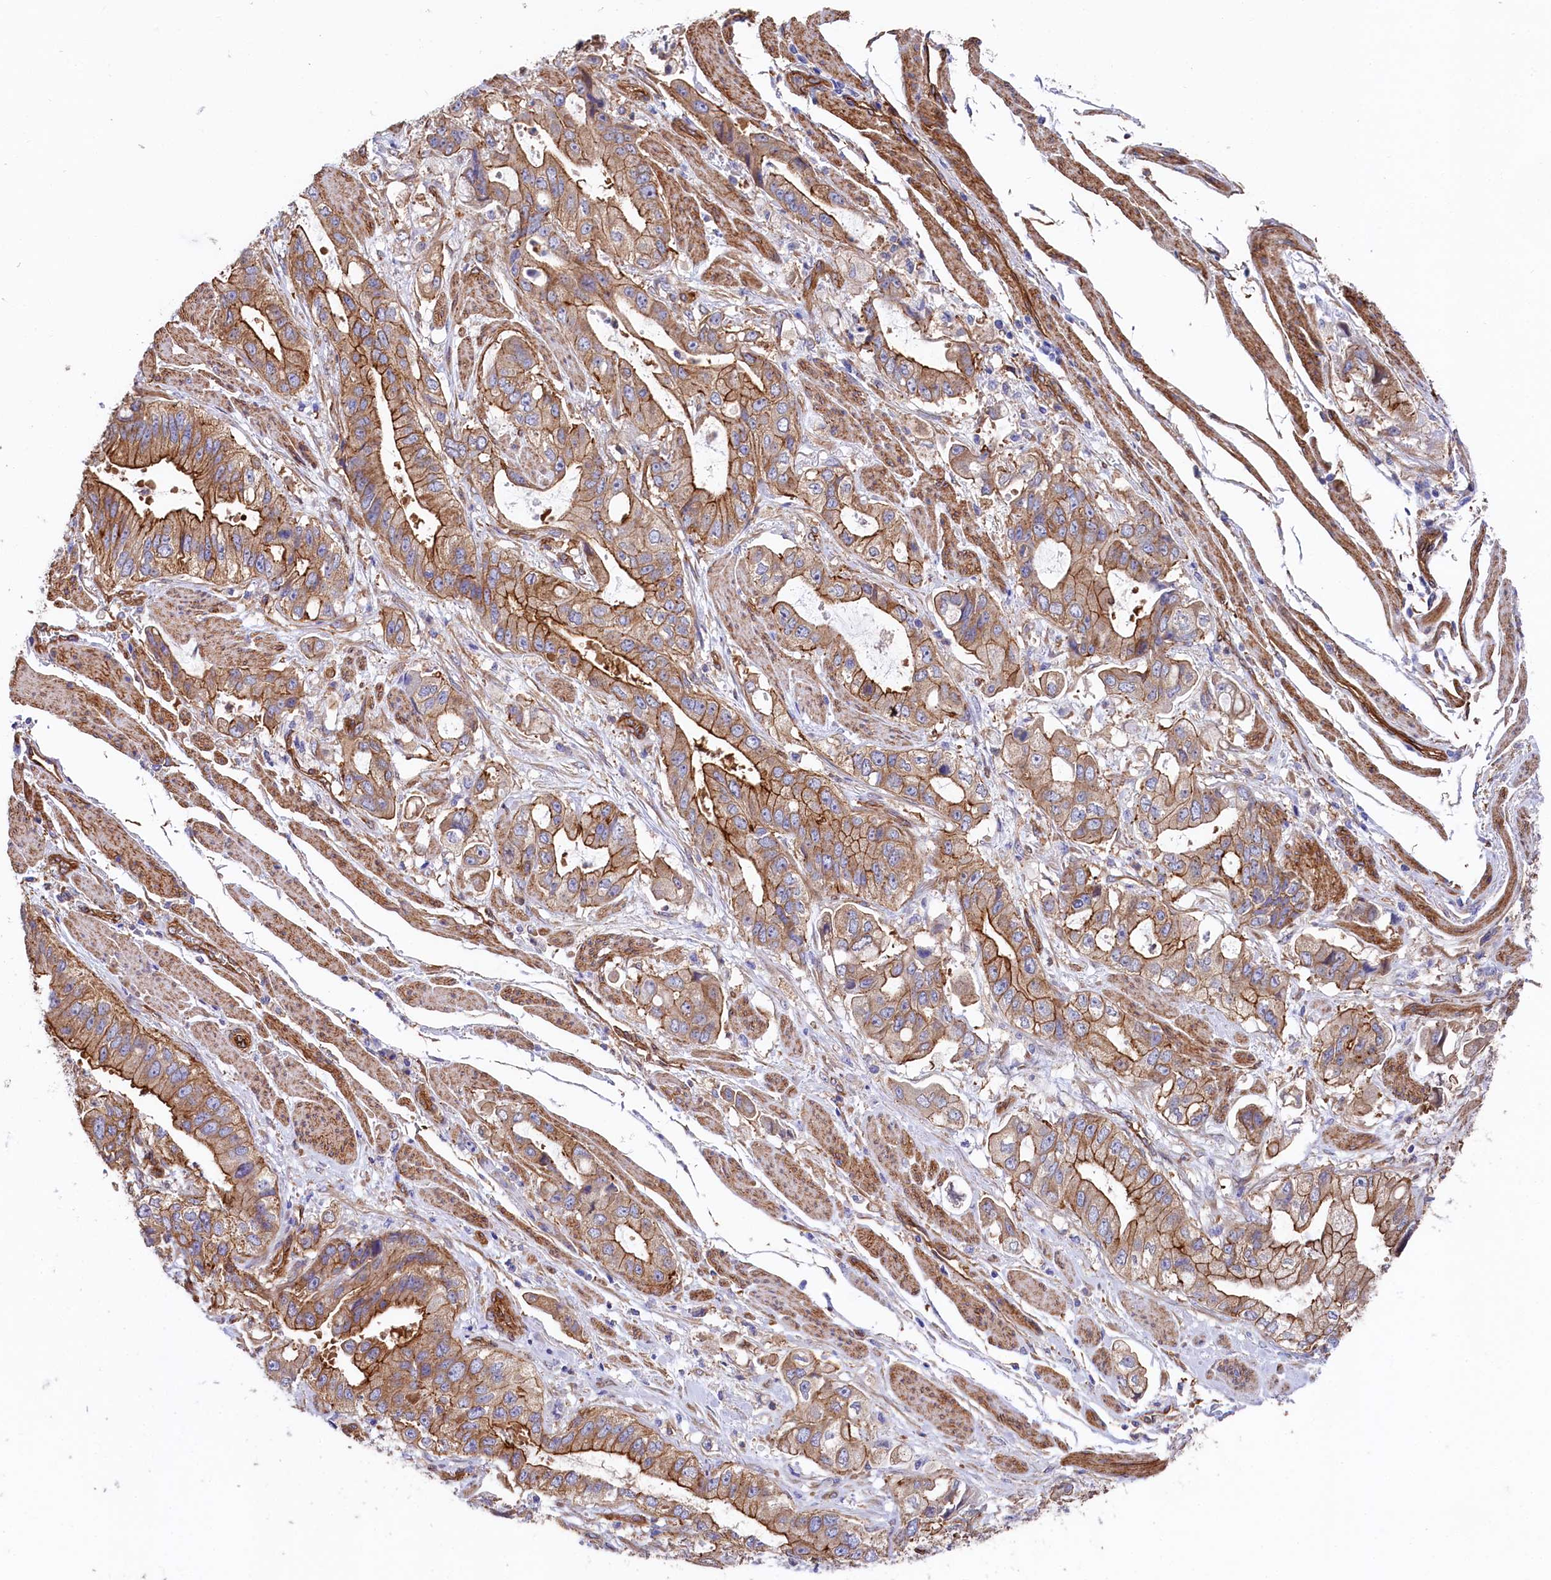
{"staining": {"intensity": "strong", "quantity": ">75%", "location": "cytoplasmic/membranous"}, "tissue": "stomach cancer", "cell_type": "Tumor cells", "image_type": "cancer", "snomed": [{"axis": "morphology", "description": "Adenocarcinoma, NOS"}, {"axis": "topography", "description": "Stomach"}], "caption": "The immunohistochemical stain highlights strong cytoplasmic/membranous expression in tumor cells of stomach adenocarcinoma tissue. The staining is performed using DAB brown chromogen to label protein expression. The nuclei are counter-stained blue using hematoxylin.", "gene": "TNKS1BP1", "patient": {"sex": "male", "age": 62}}